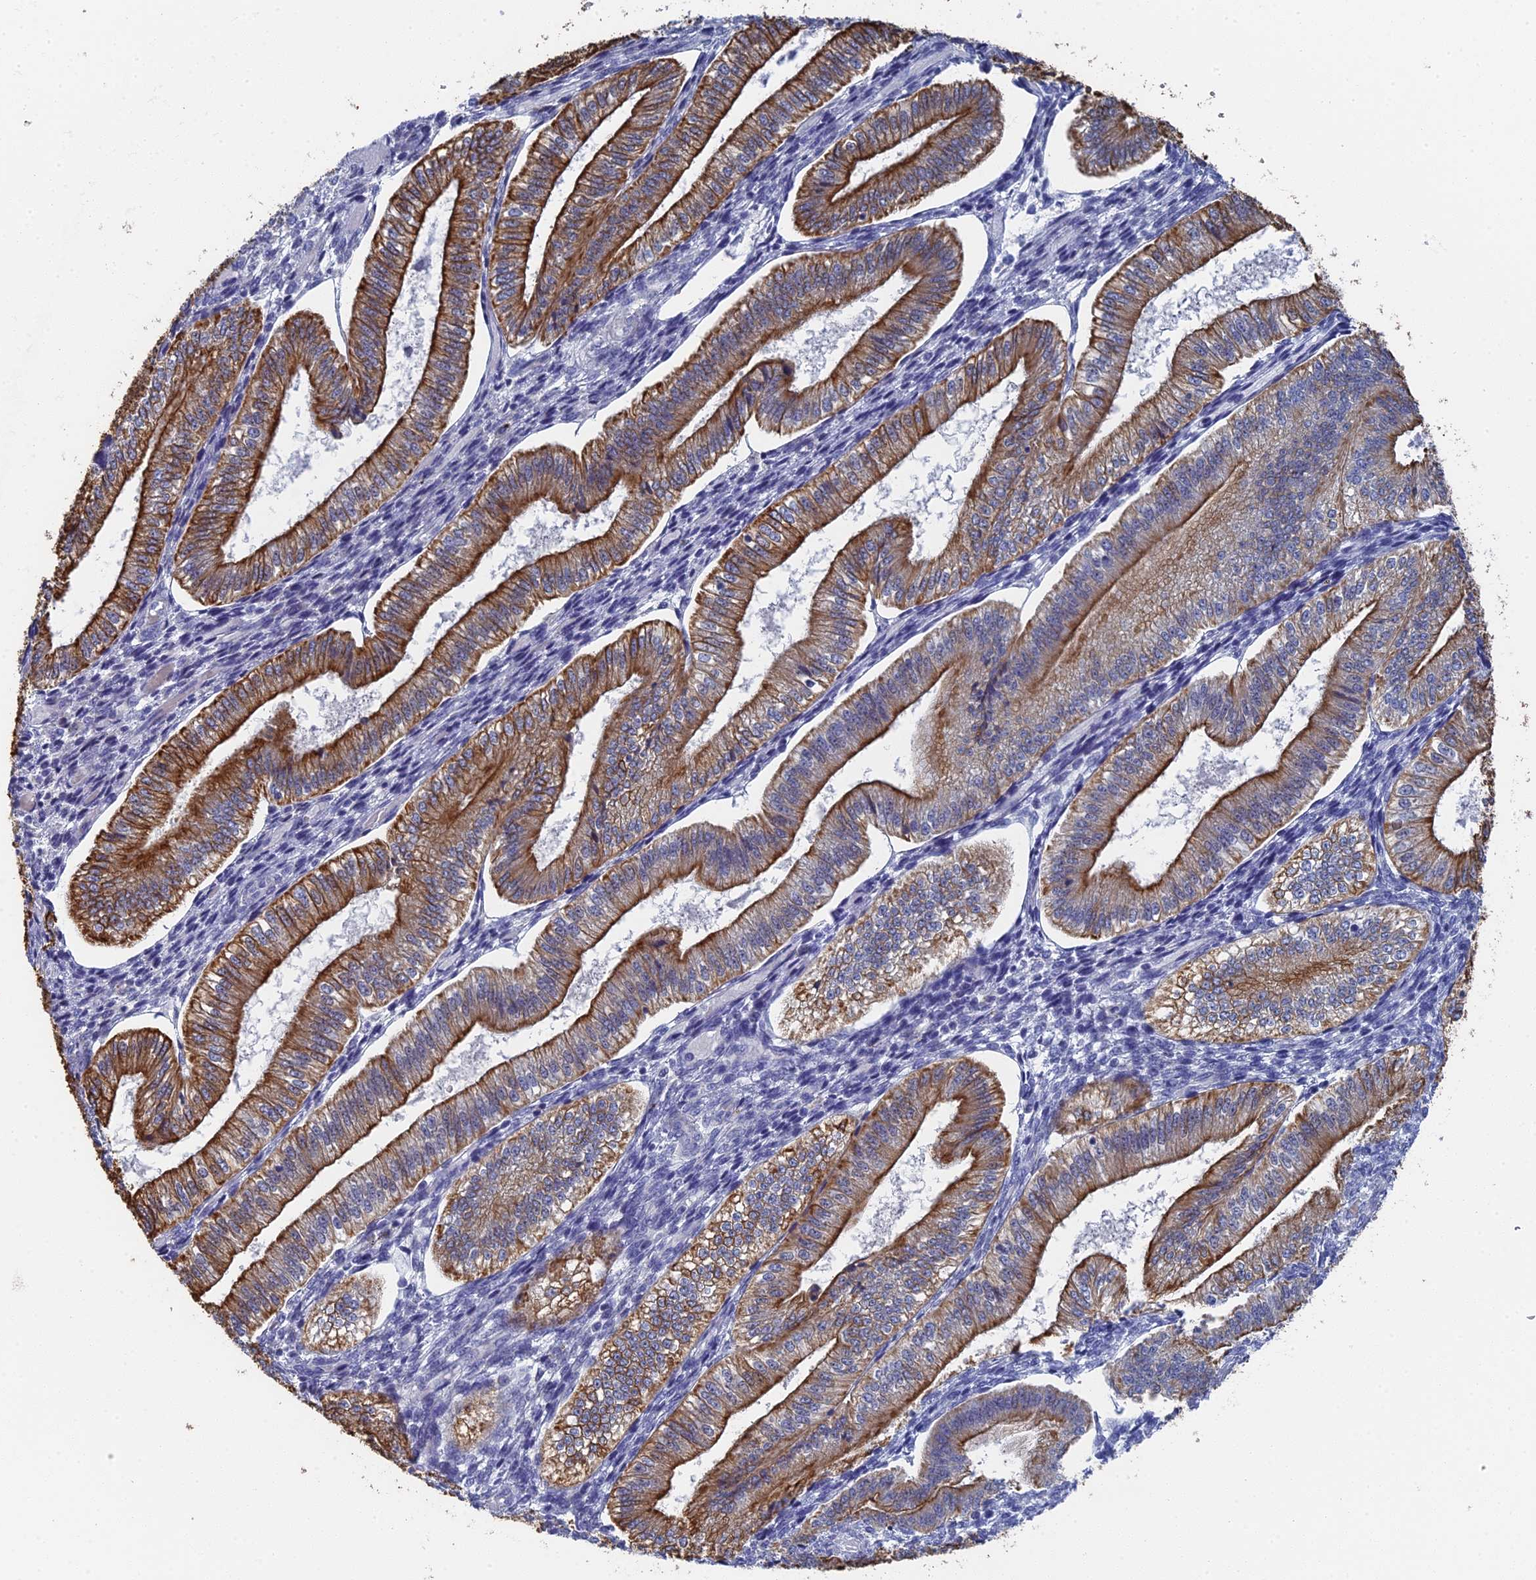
{"staining": {"intensity": "negative", "quantity": "none", "location": "none"}, "tissue": "endometrium", "cell_type": "Cells in endometrial stroma", "image_type": "normal", "snomed": [{"axis": "morphology", "description": "Normal tissue, NOS"}, {"axis": "topography", "description": "Endometrium"}], "caption": "DAB (3,3'-diaminobenzidine) immunohistochemical staining of benign human endometrium displays no significant expression in cells in endometrial stroma.", "gene": "SRFBP1", "patient": {"sex": "female", "age": 34}}